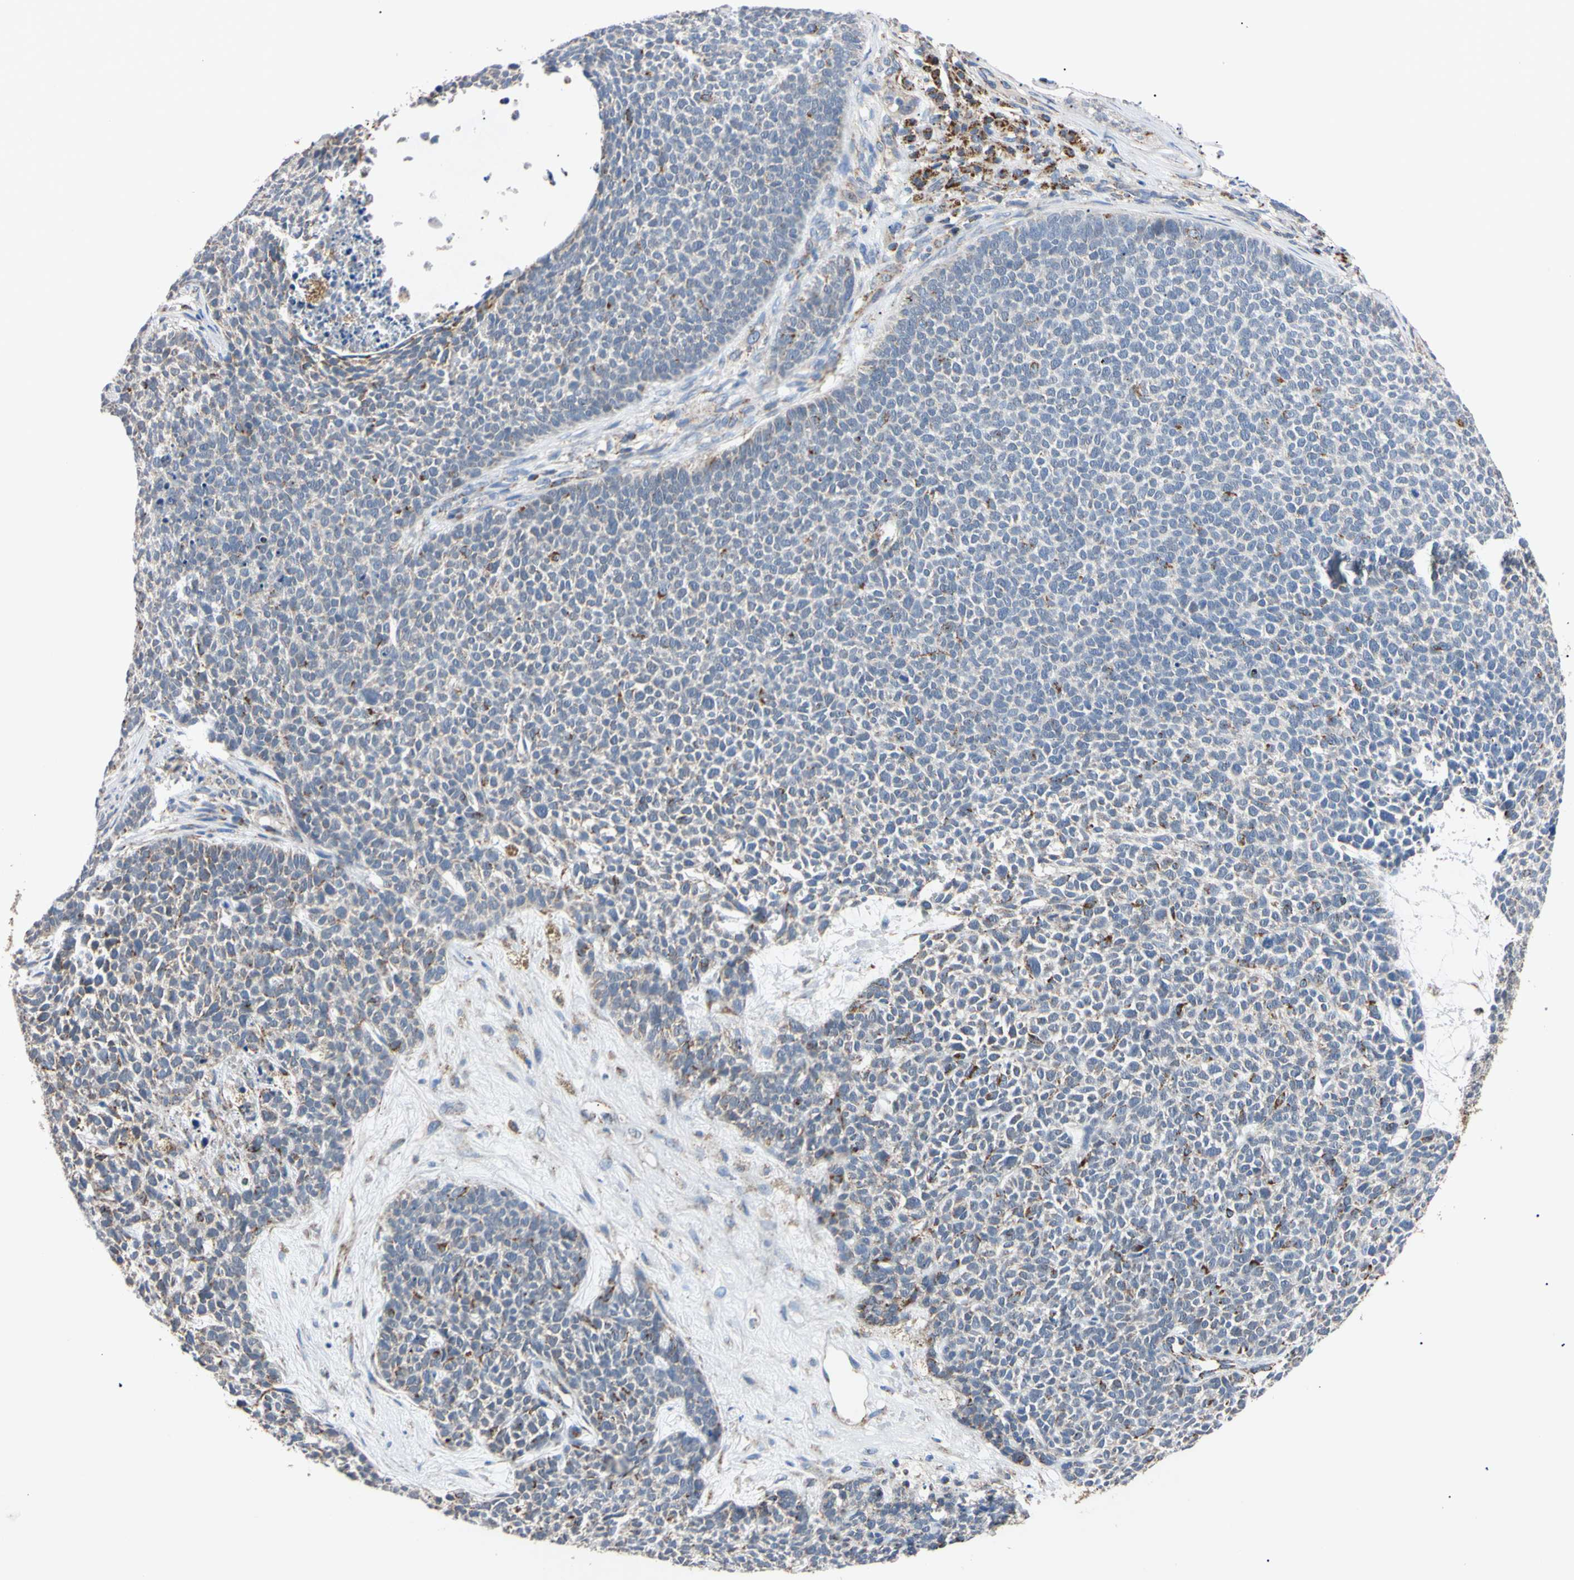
{"staining": {"intensity": "weak", "quantity": "<25%", "location": "cytoplasmic/membranous"}, "tissue": "skin cancer", "cell_type": "Tumor cells", "image_type": "cancer", "snomed": [{"axis": "morphology", "description": "Basal cell carcinoma"}, {"axis": "topography", "description": "Skin"}], "caption": "Tumor cells show no significant positivity in skin cancer. The staining is performed using DAB (3,3'-diaminobenzidine) brown chromogen with nuclei counter-stained in using hematoxylin.", "gene": "CLPP", "patient": {"sex": "female", "age": 84}}